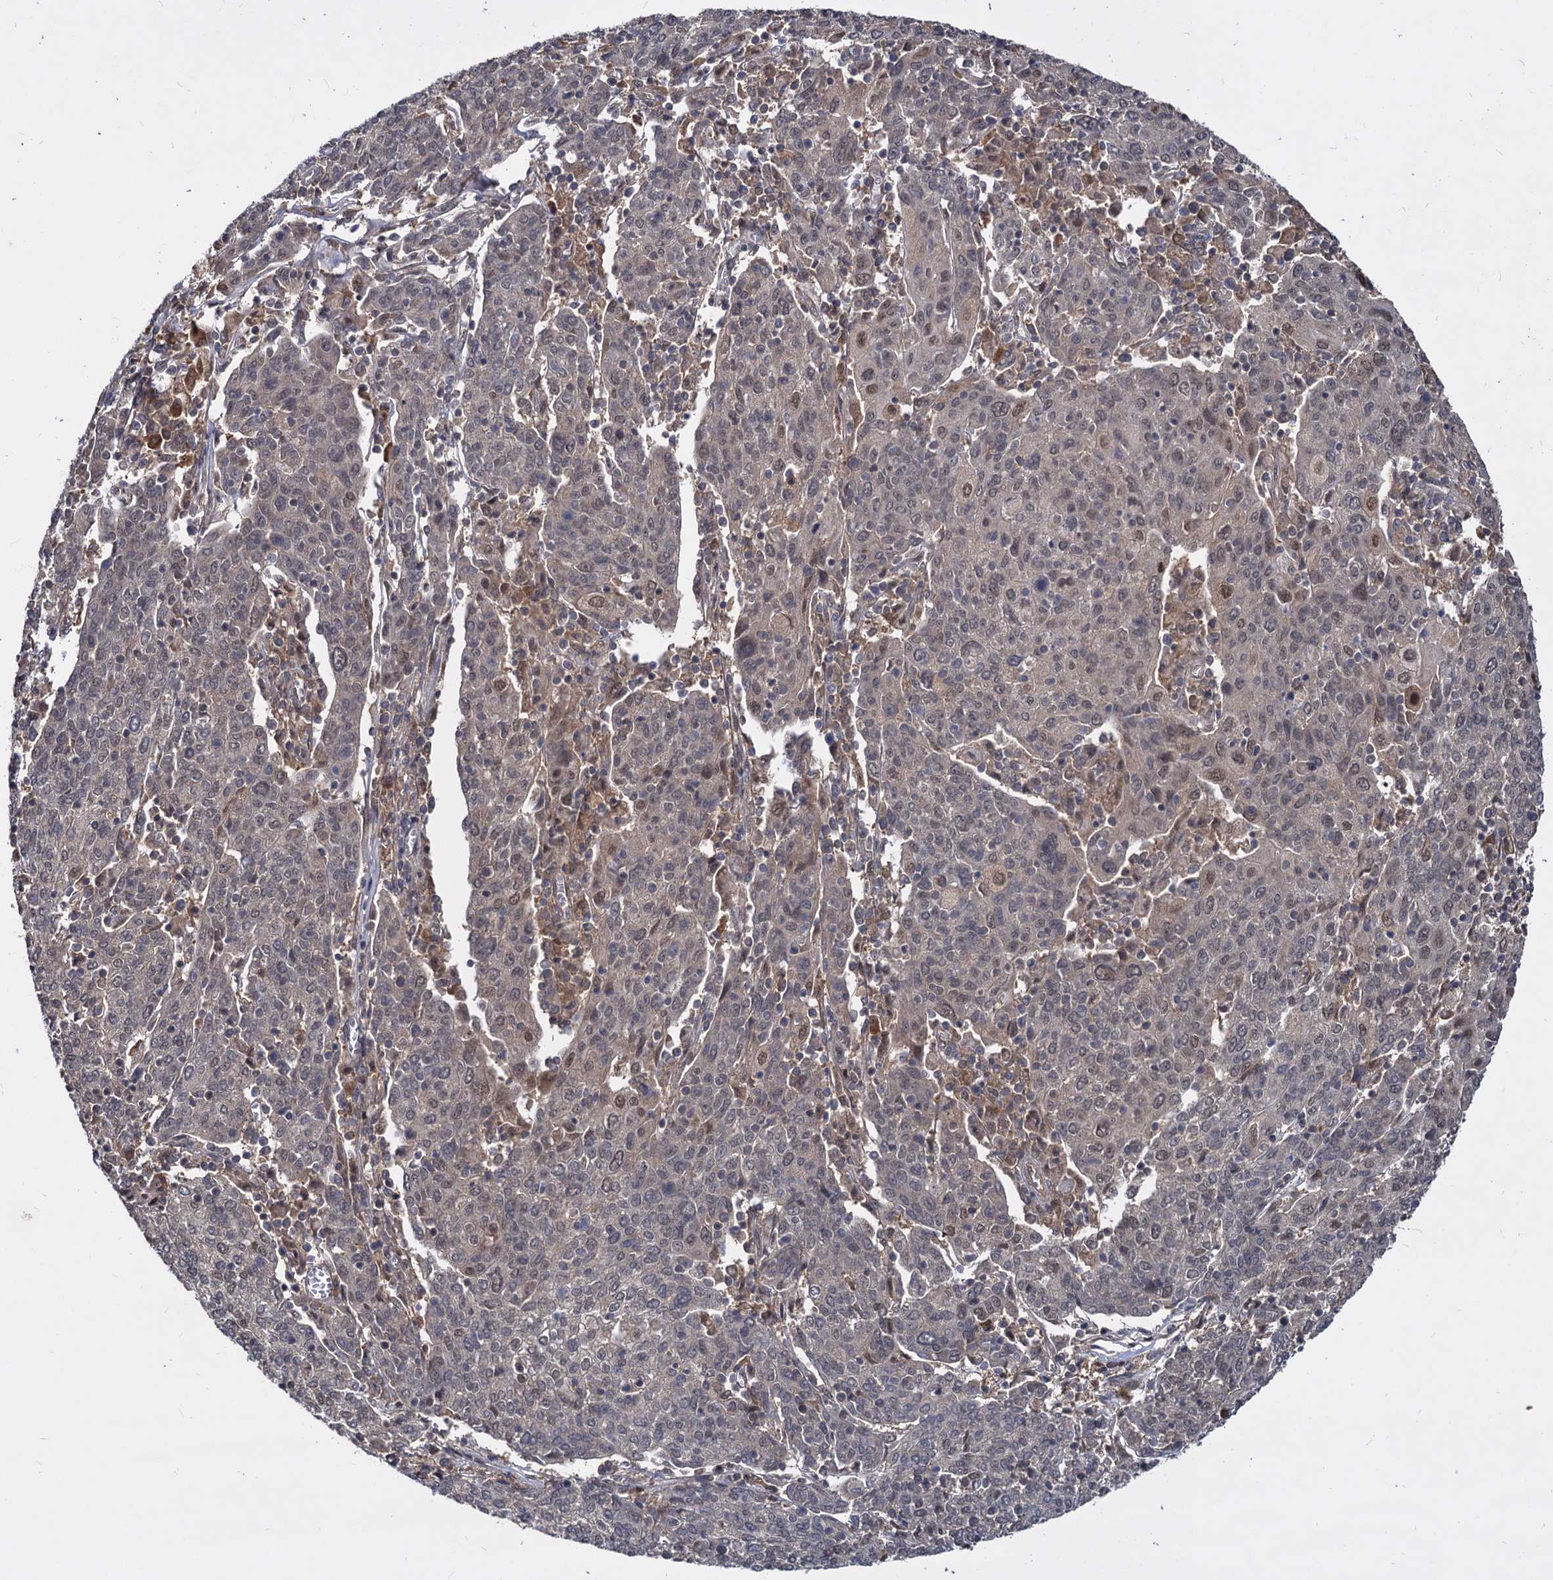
{"staining": {"intensity": "weak", "quantity": "25%-75%", "location": "nuclear"}, "tissue": "cervical cancer", "cell_type": "Tumor cells", "image_type": "cancer", "snomed": [{"axis": "morphology", "description": "Squamous cell carcinoma, NOS"}, {"axis": "topography", "description": "Cervix"}], "caption": "There is low levels of weak nuclear positivity in tumor cells of cervical cancer (squamous cell carcinoma), as demonstrated by immunohistochemical staining (brown color).", "gene": "PSMD4", "patient": {"sex": "female", "age": 67}}